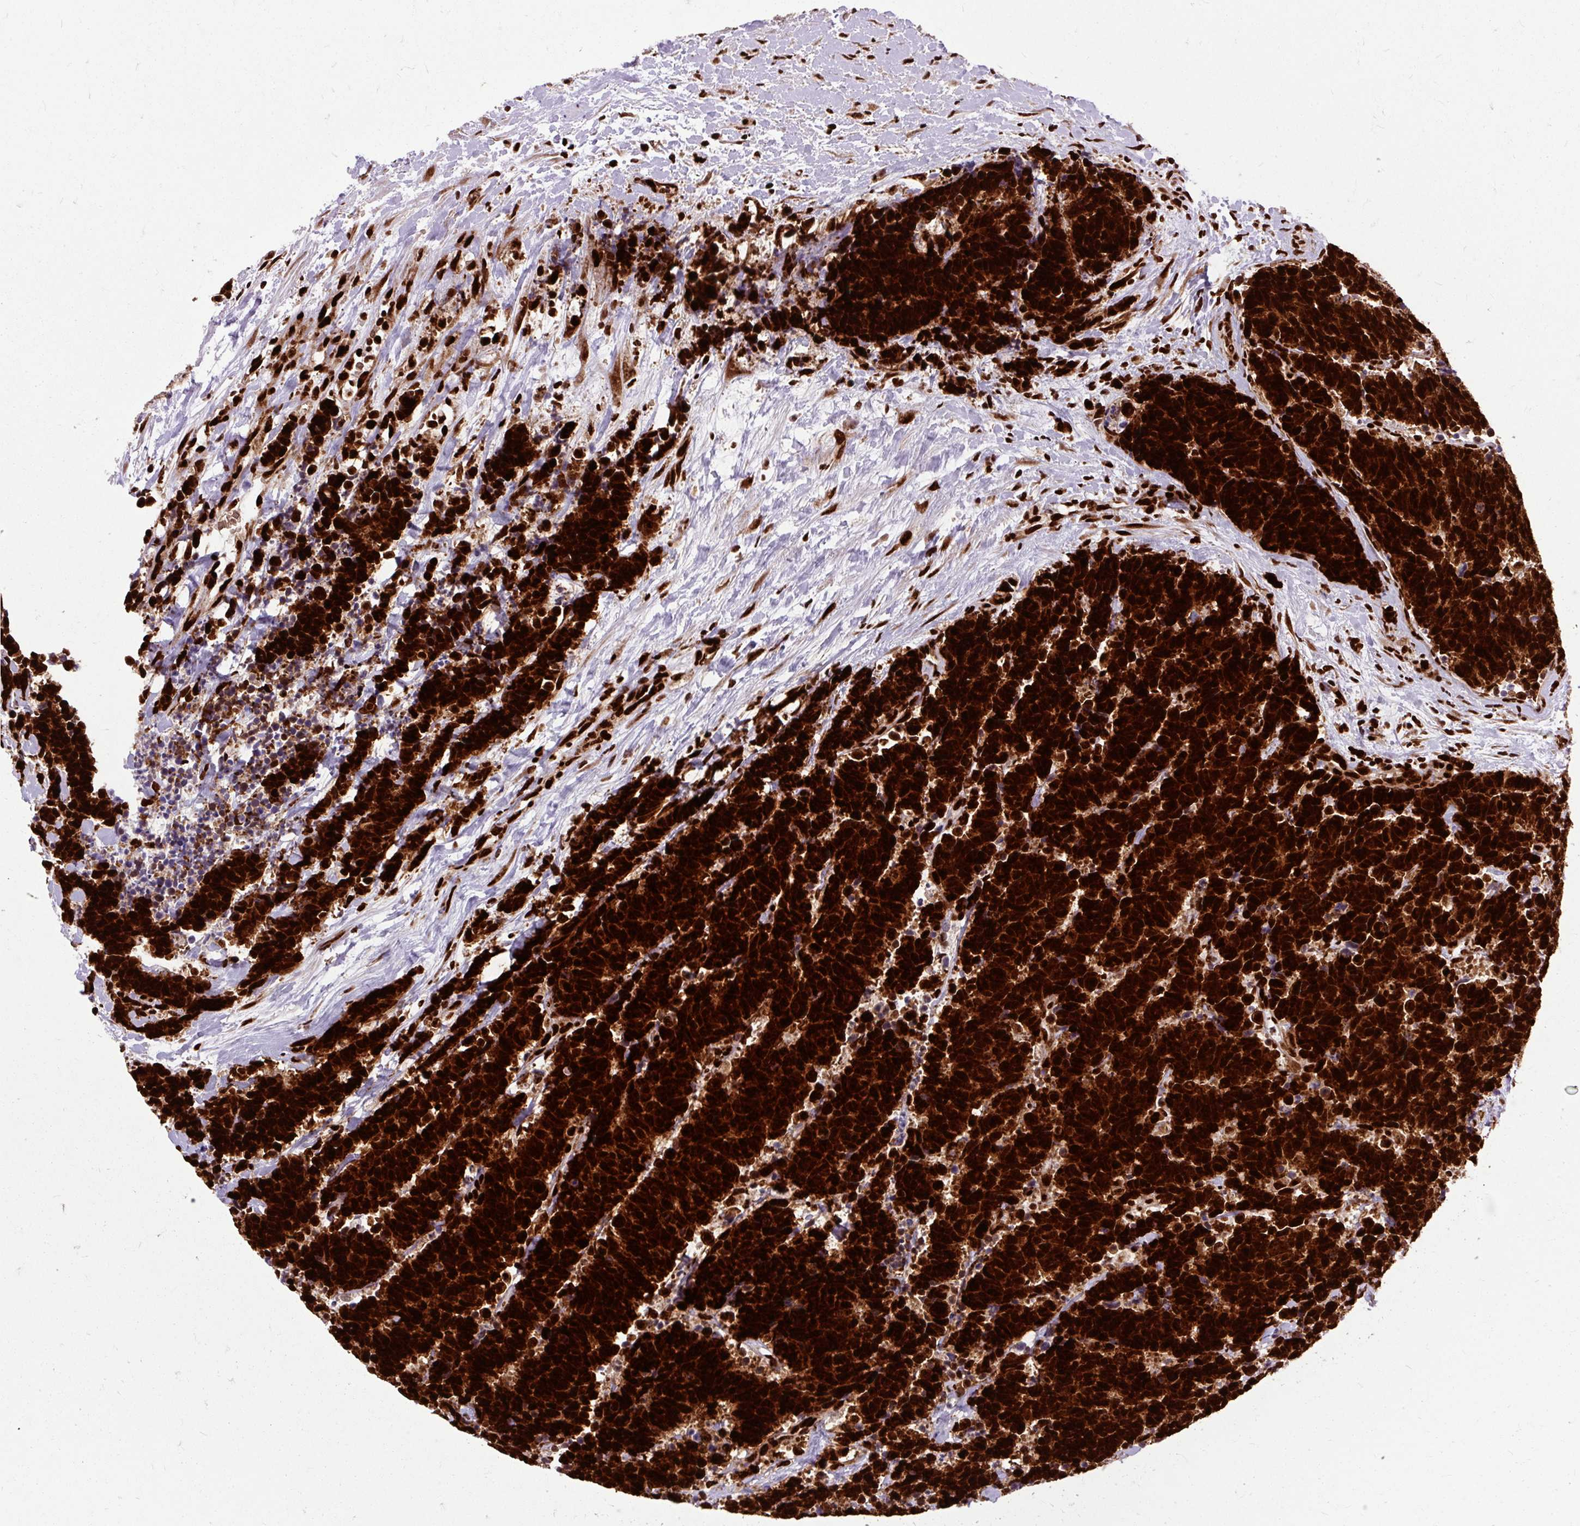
{"staining": {"intensity": "strong", "quantity": ">75%", "location": "nuclear"}, "tissue": "carcinoid", "cell_type": "Tumor cells", "image_type": "cancer", "snomed": [{"axis": "morphology", "description": "Carcinoma, NOS"}, {"axis": "morphology", "description": "Carcinoid, malignant, NOS"}, {"axis": "topography", "description": "Prostate"}], "caption": "Carcinoid (malignant) stained with a brown dye shows strong nuclear positive staining in about >75% of tumor cells.", "gene": "FUS", "patient": {"sex": "male", "age": 57}}